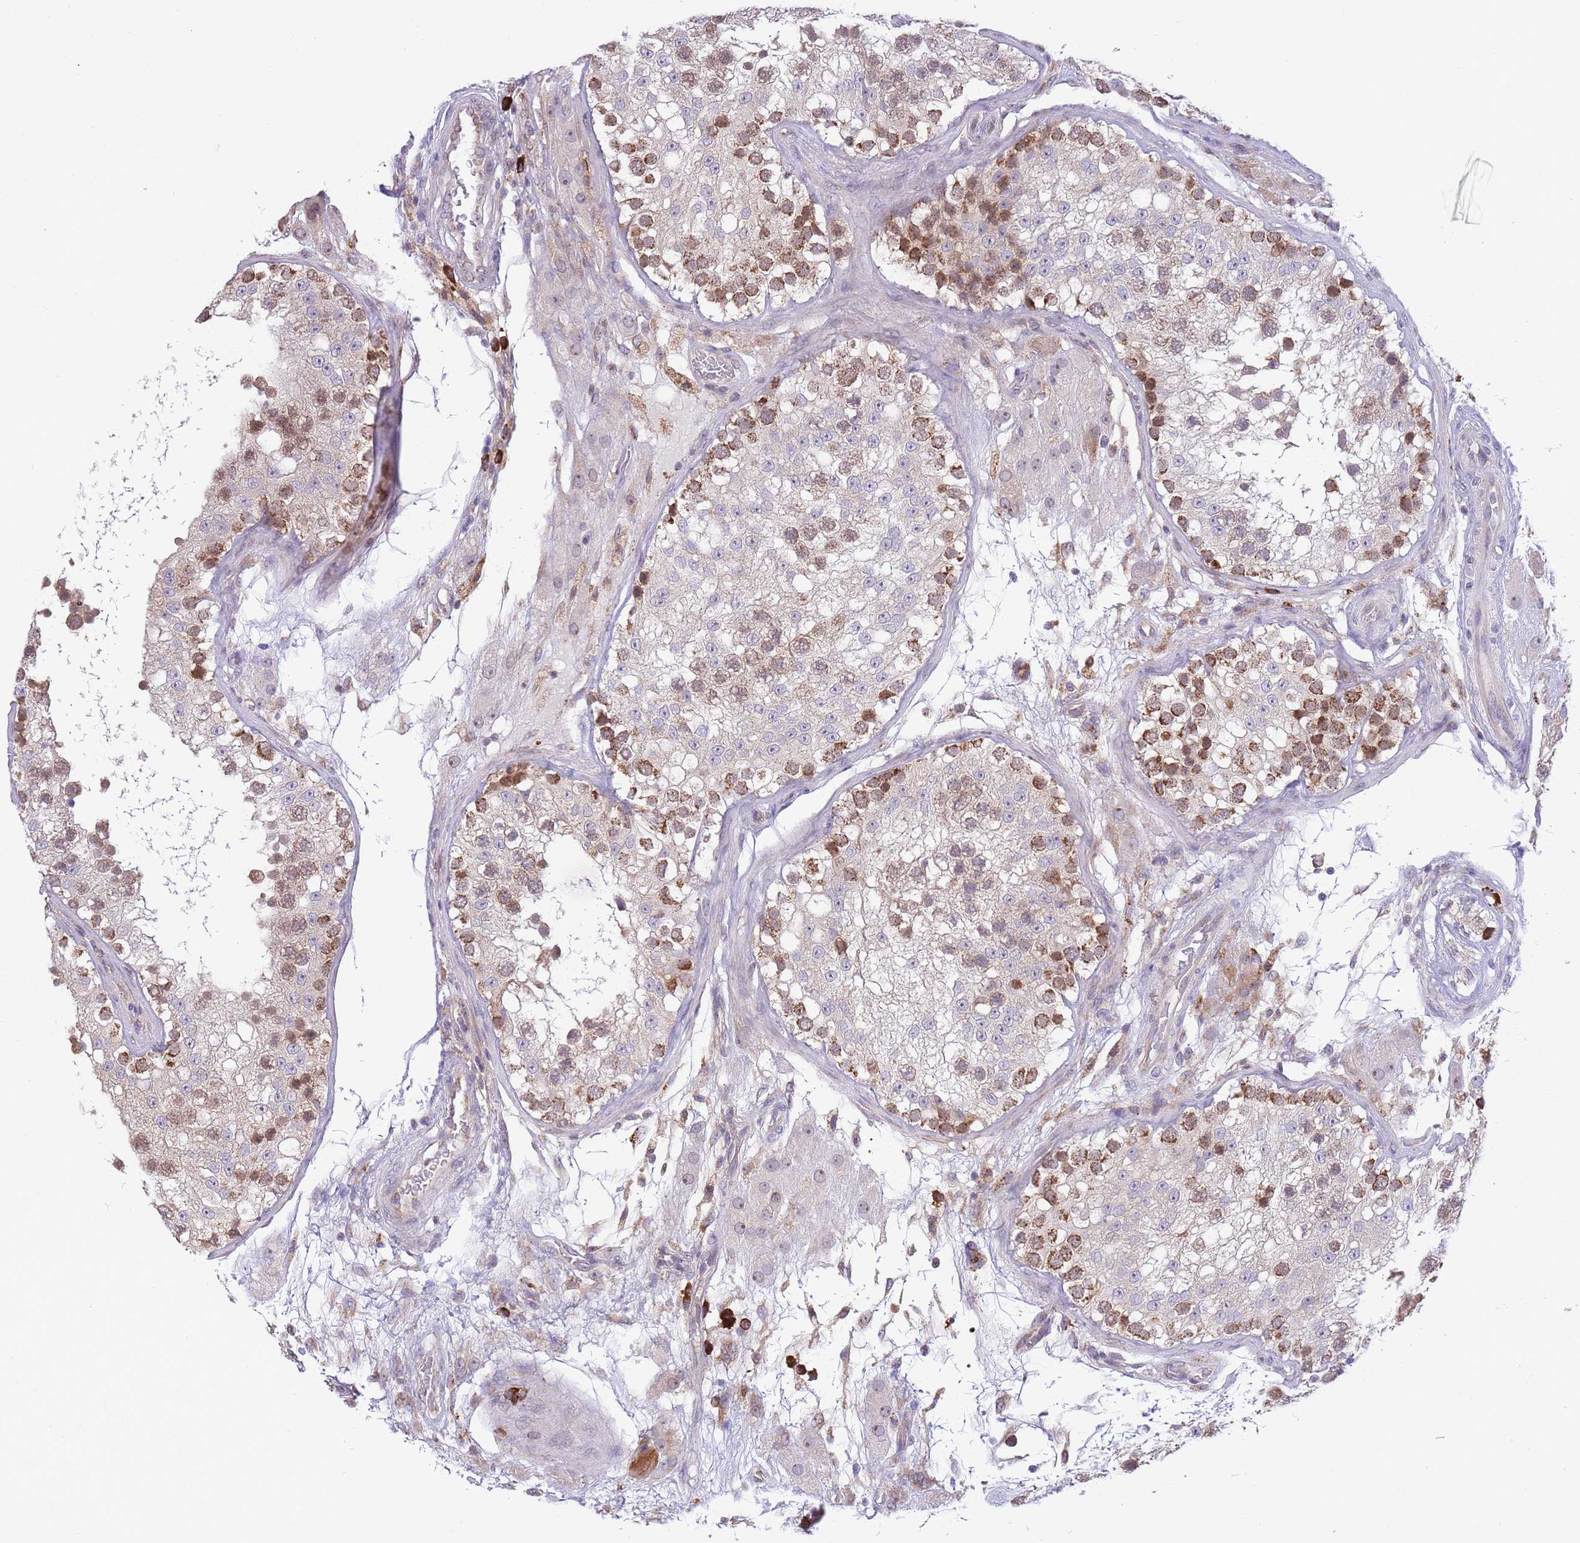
{"staining": {"intensity": "moderate", "quantity": "25%-75%", "location": "cytoplasmic/membranous,nuclear"}, "tissue": "testis", "cell_type": "Cells in seminiferous ducts", "image_type": "normal", "snomed": [{"axis": "morphology", "description": "Normal tissue, NOS"}, {"axis": "topography", "description": "Testis"}], "caption": "Immunohistochemical staining of unremarkable testis reveals medium levels of moderate cytoplasmic/membranous,nuclear expression in about 25%-75% of cells in seminiferous ducts. The staining was performed using DAB, with brown indicating positive protein expression. Nuclei are stained blue with hematoxylin.", "gene": "EXOSC8", "patient": {"sex": "male", "age": 26}}